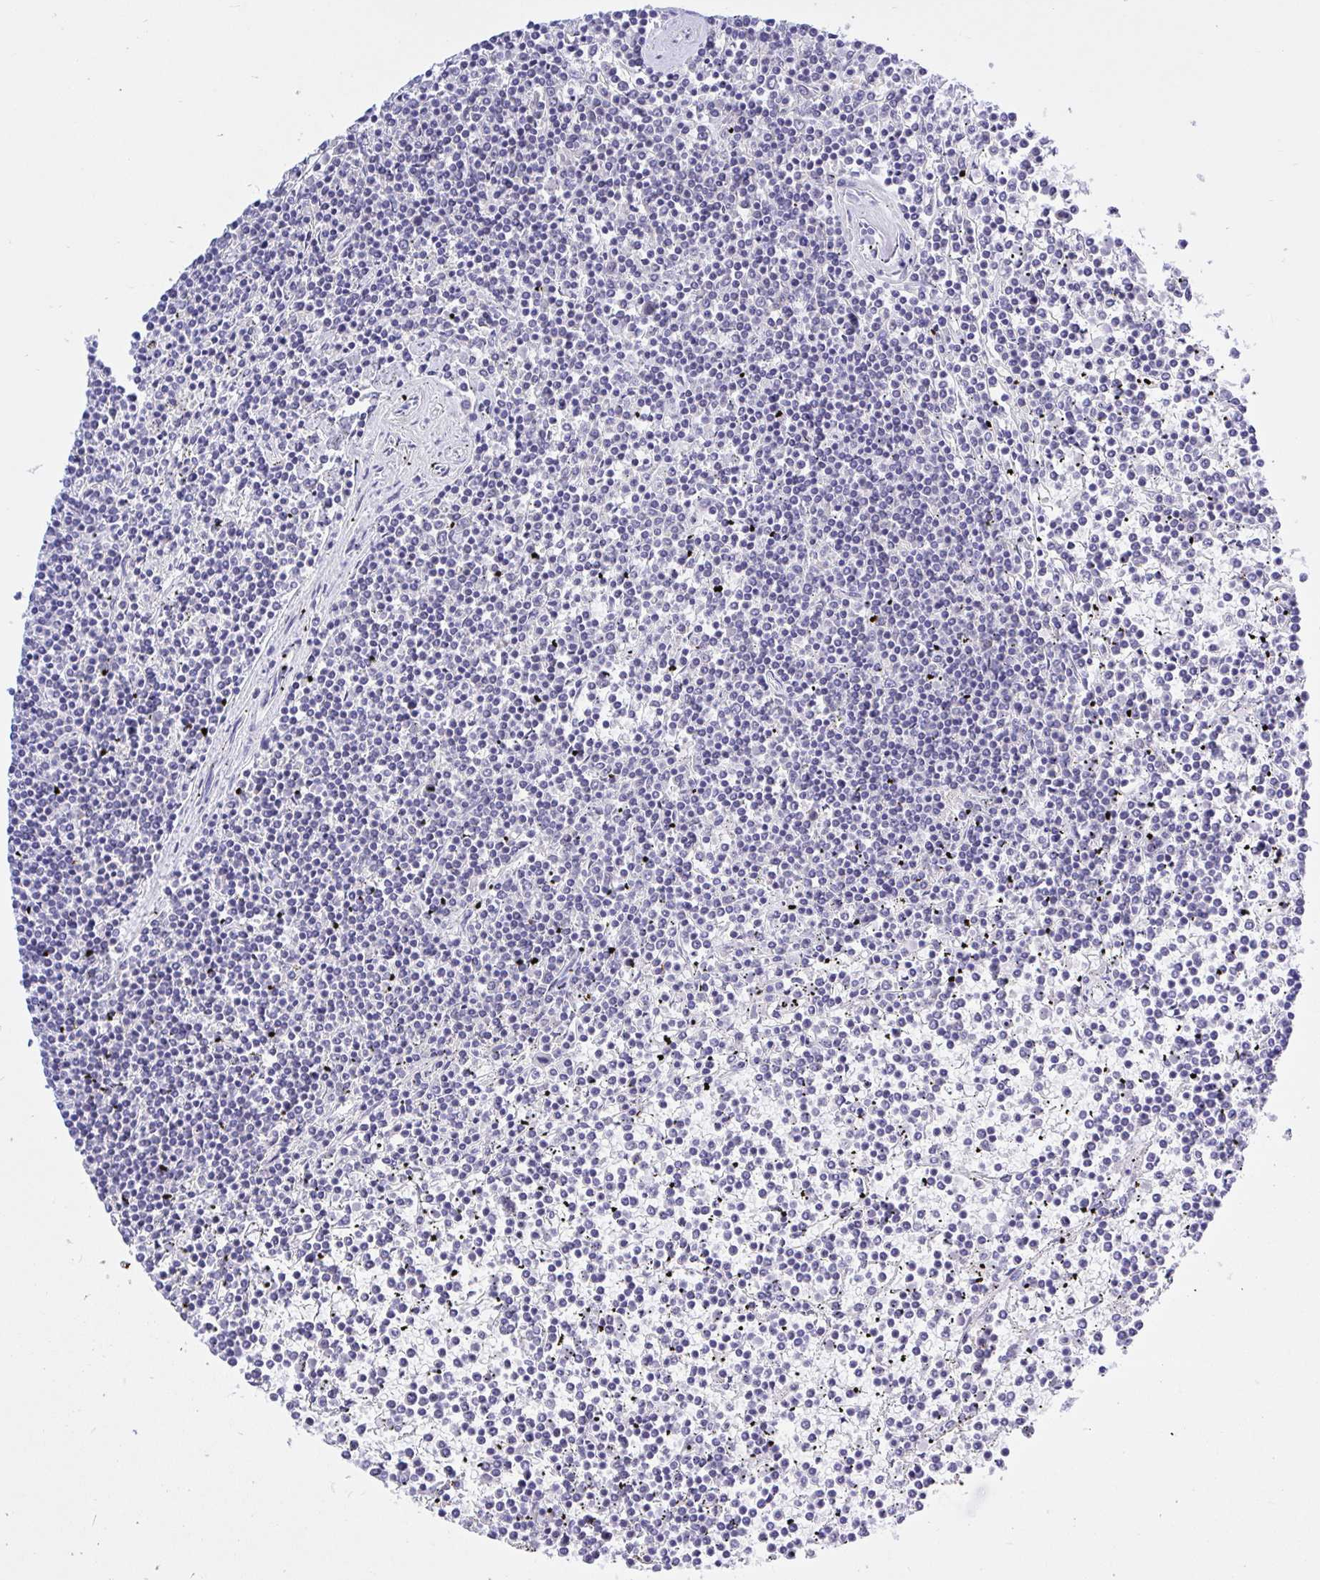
{"staining": {"intensity": "negative", "quantity": "none", "location": "none"}, "tissue": "lymphoma", "cell_type": "Tumor cells", "image_type": "cancer", "snomed": [{"axis": "morphology", "description": "Malignant lymphoma, non-Hodgkin's type, Low grade"}, {"axis": "topography", "description": "Spleen"}], "caption": "This is an IHC histopathology image of low-grade malignant lymphoma, non-Hodgkin's type. There is no staining in tumor cells.", "gene": "THOP1", "patient": {"sex": "female", "age": 19}}